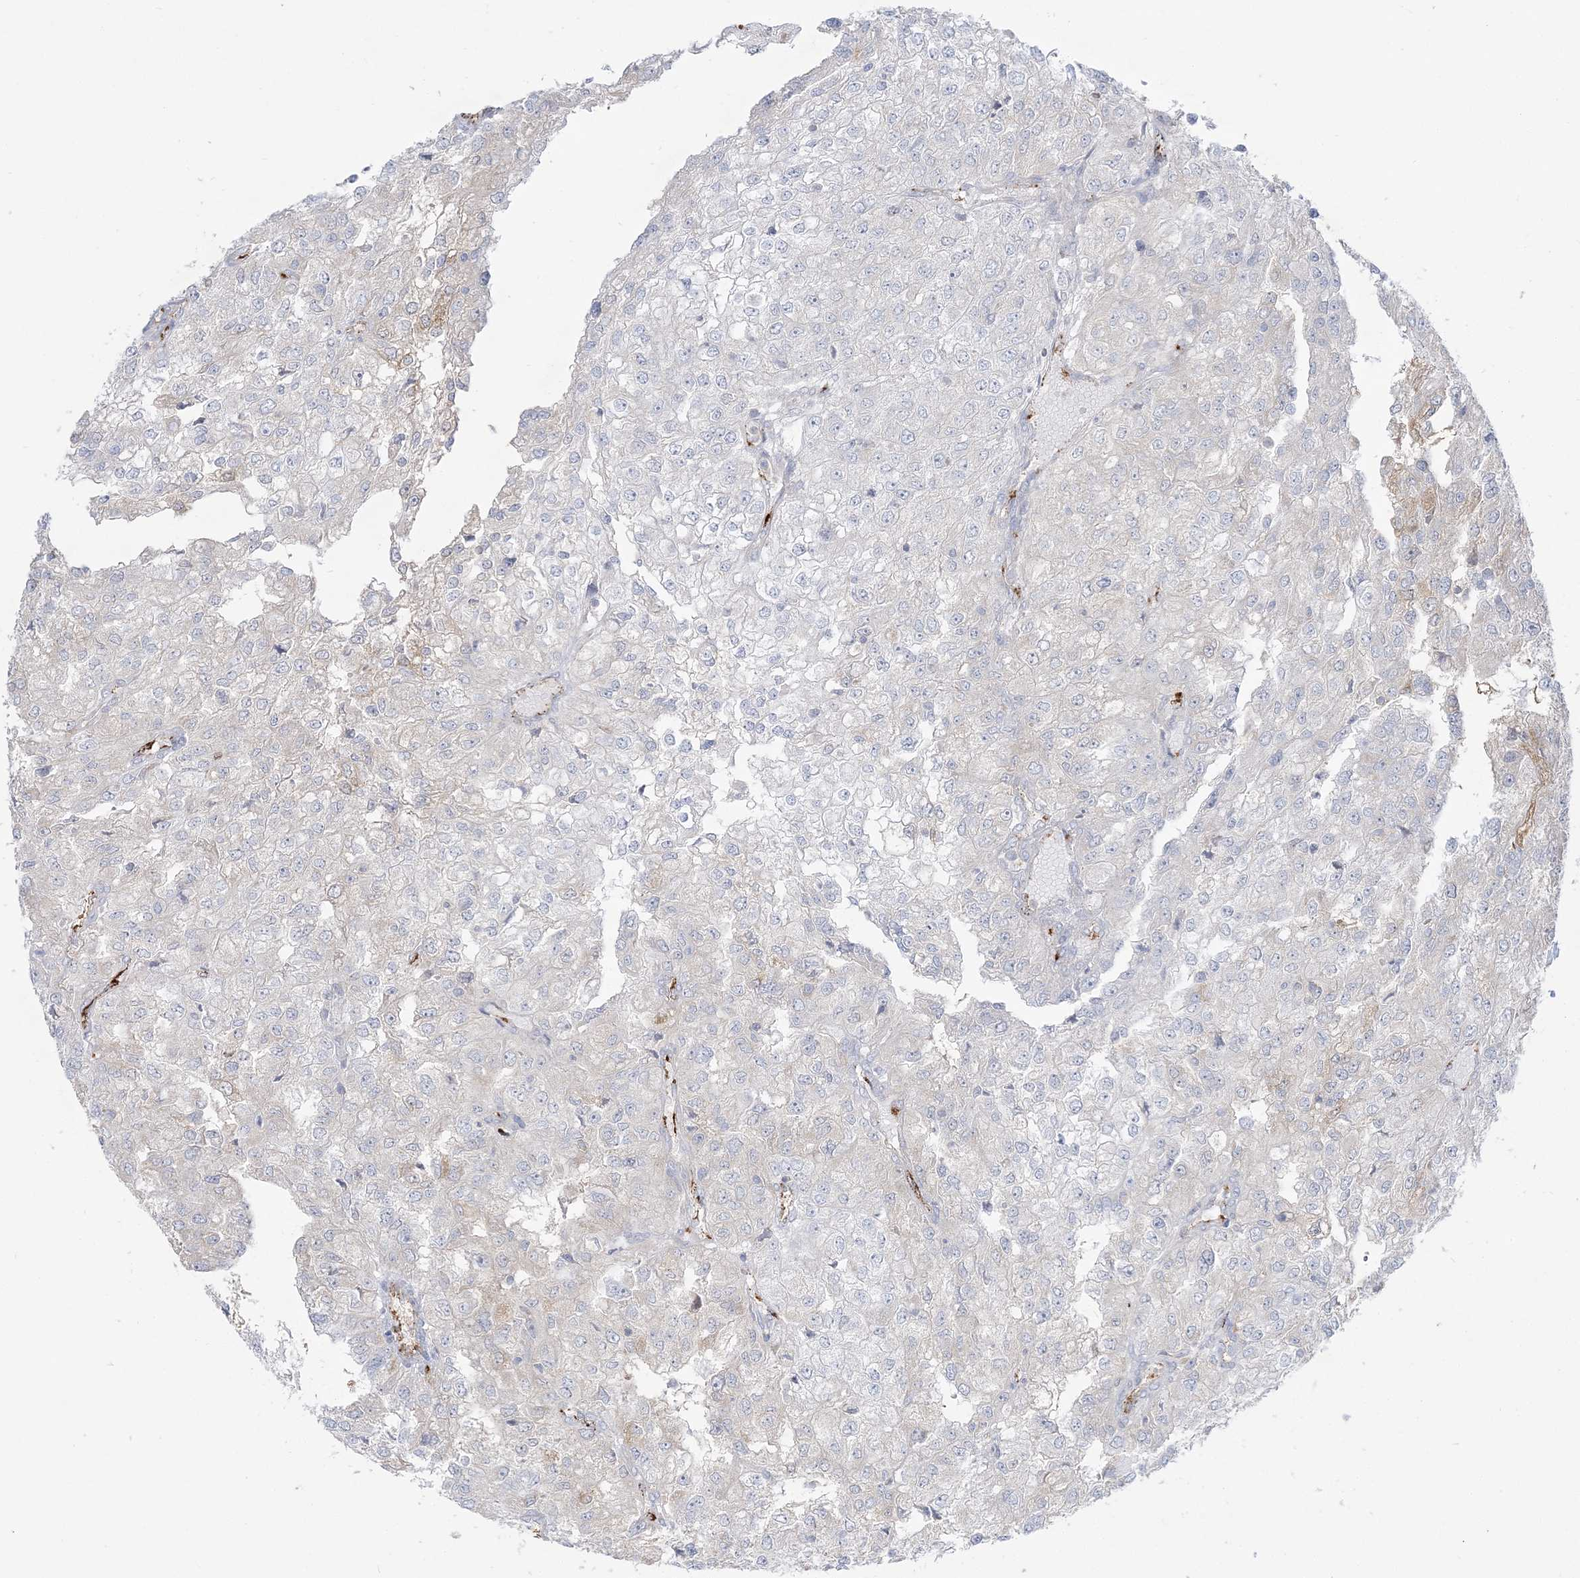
{"staining": {"intensity": "negative", "quantity": "none", "location": "none"}, "tissue": "renal cancer", "cell_type": "Tumor cells", "image_type": "cancer", "snomed": [{"axis": "morphology", "description": "Adenocarcinoma, NOS"}, {"axis": "topography", "description": "Kidney"}], "caption": "Protein analysis of renal cancer (adenocarcinoma) shows no significant expression in tumor cells.", "gene": "INPP1", "patient": {"sex": "female", "age": 54}}